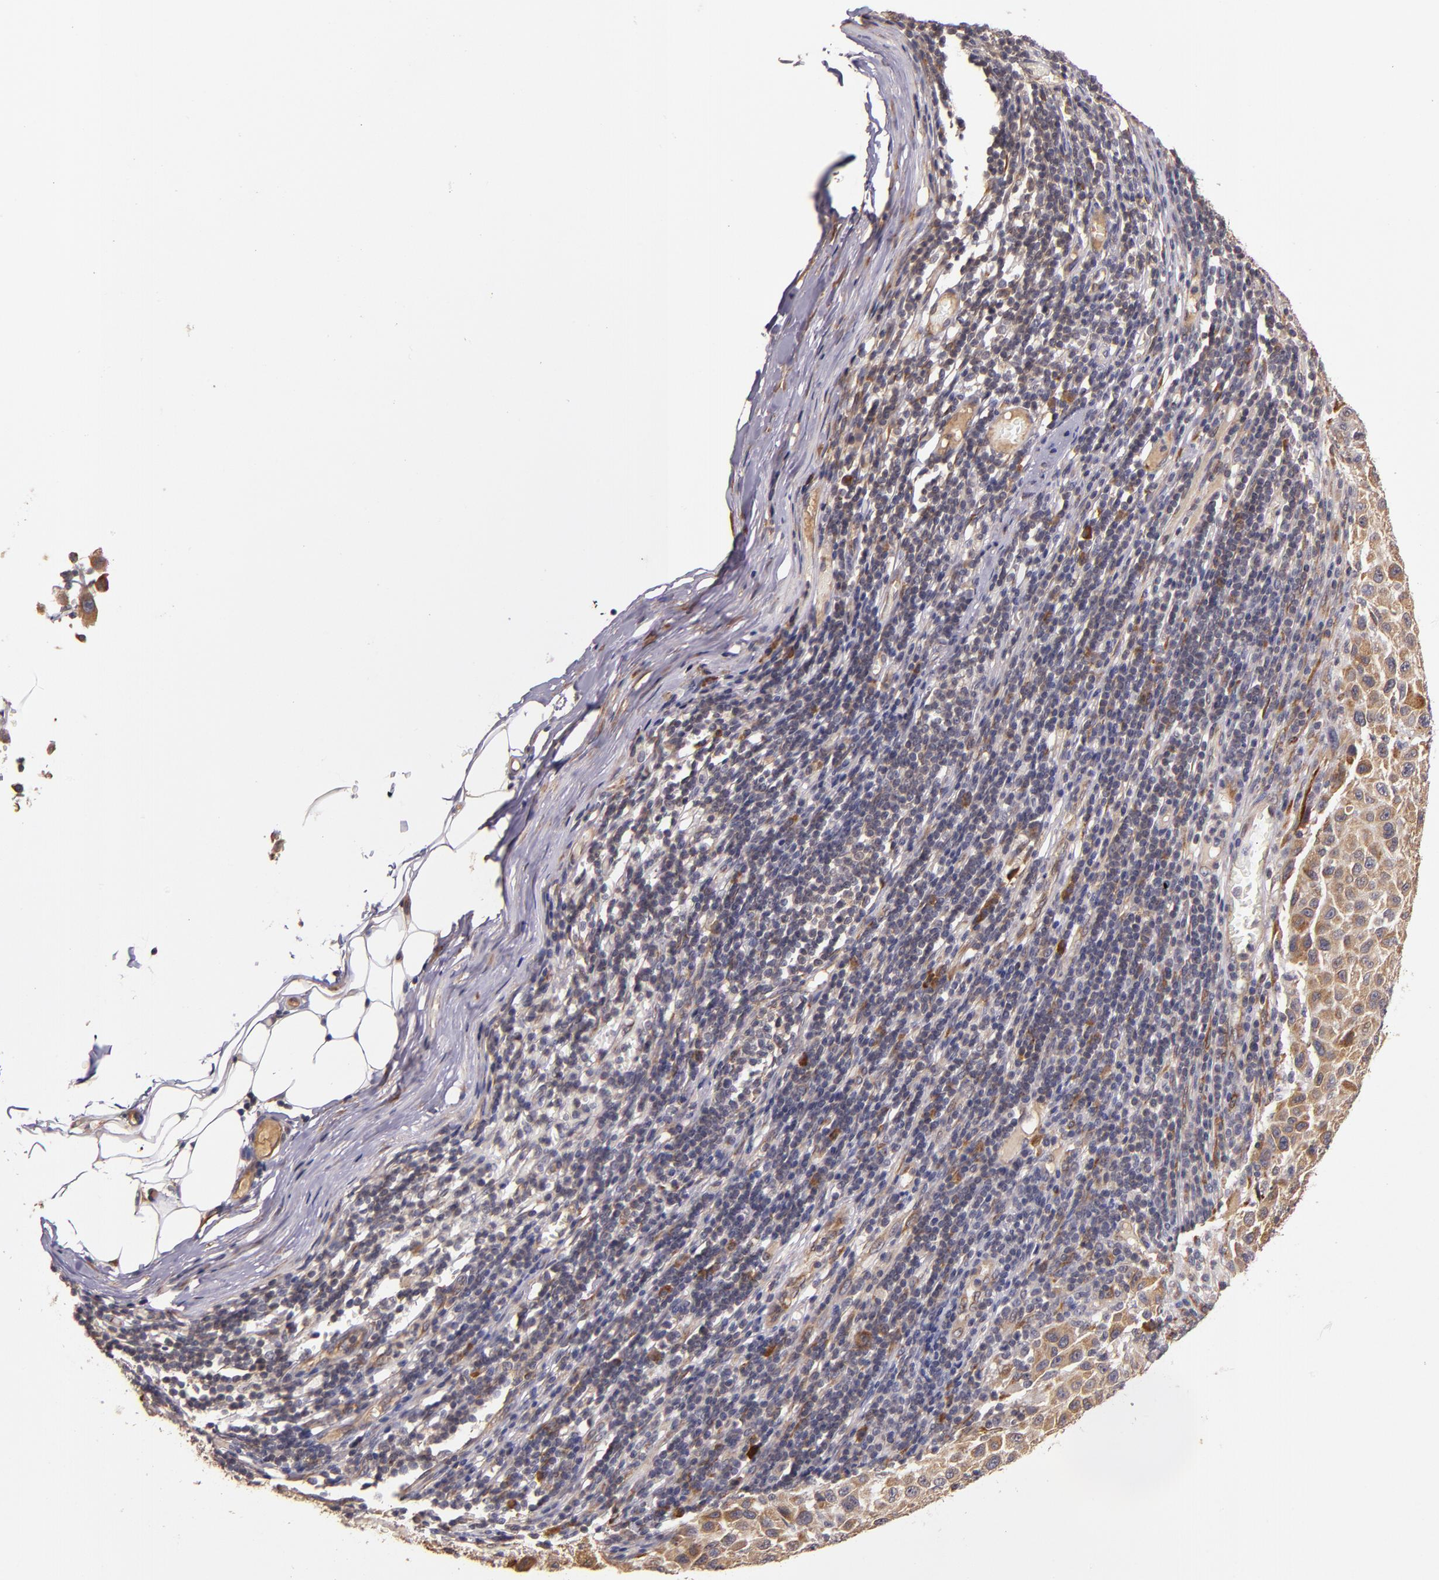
{"staining": {"intensity": "moderate", "quantity": ">75%", "location": "cytoplasmic/membranous"}, "tissue": "melanoma", "cell_type": "Tumor cells", "image_type": "cancer", "snomed": [{"axis": "morphology", "description": "Malignant melanoma, Metastatic site"}, {"axis": "topography", "description": "Lymph node"}], "caption": "Approximately >75% of tumor cells in malignant melanoma (metastatic site) display moderate cytoplasmic/membranous protein positivity as visualized by brown immunohistochemical staining.", "gene": "PRAF2", "patient": {"sex": "male", "age": 61}}